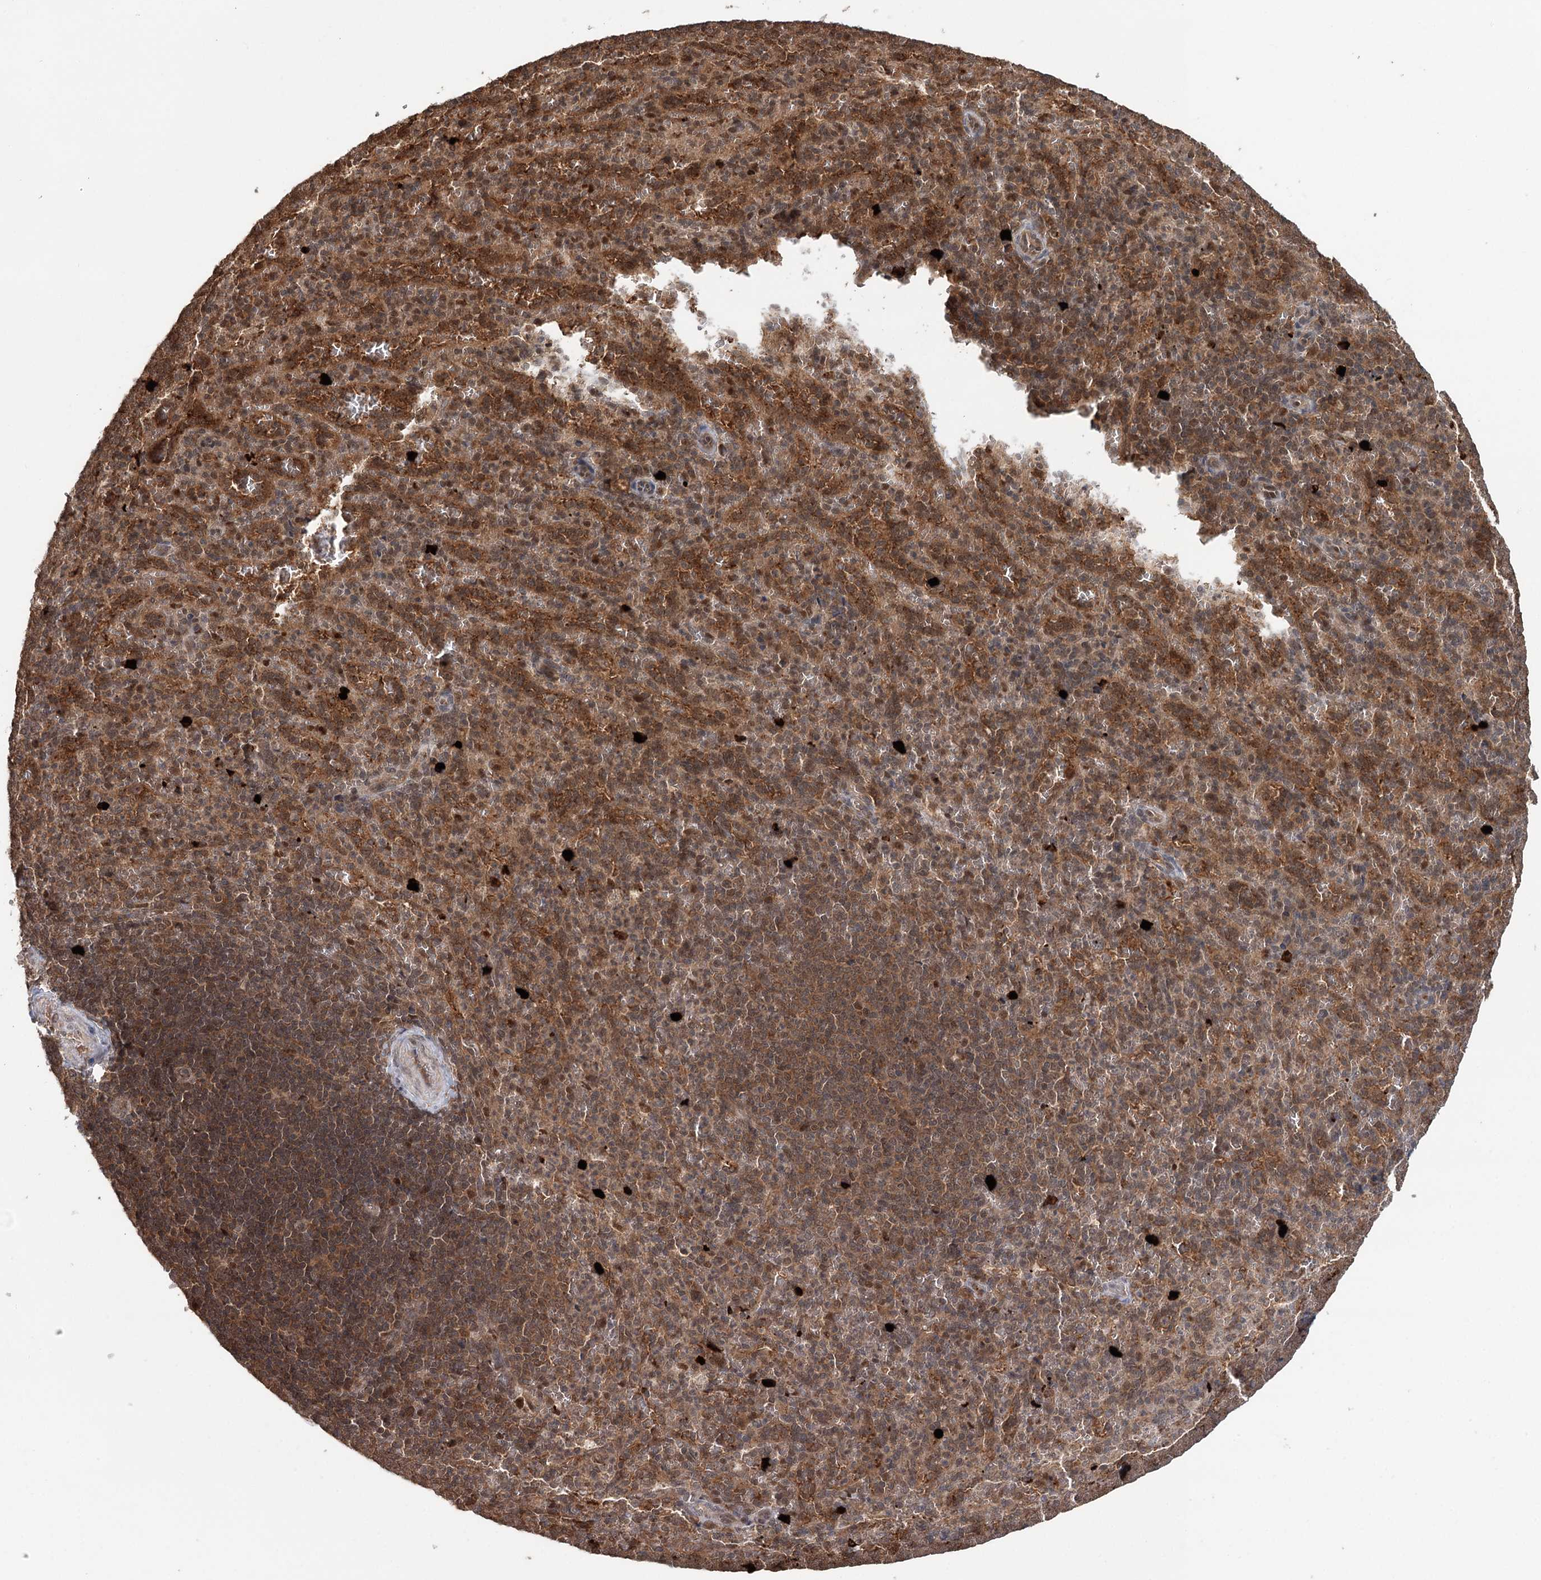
{"staining": {"intensity": "moderate", "quantity": ">75%", "location": "cytoplasmic/membranous,nuclear"}, "tissue": "spleen", "cell_type": "Cells in red pulp", "image_type": "normal", "snomed": [{"axis": "morphology", "description": "Normal tissue, NOS"}, {"axis": "topography", "description": "Spleen"}], "caption": "A high-resolution image shows immunohistochemistry (IHC) staining of normal spleen, which reveals moderate cytoplasmic/membranous,nuclear positivity in approximately >75% of cells in red pulp. (DAB = brown stain, brightfield microscopy at high magnification).", "gene": "N6AMT1", "patient": {"sex": "female", "age": 21}}